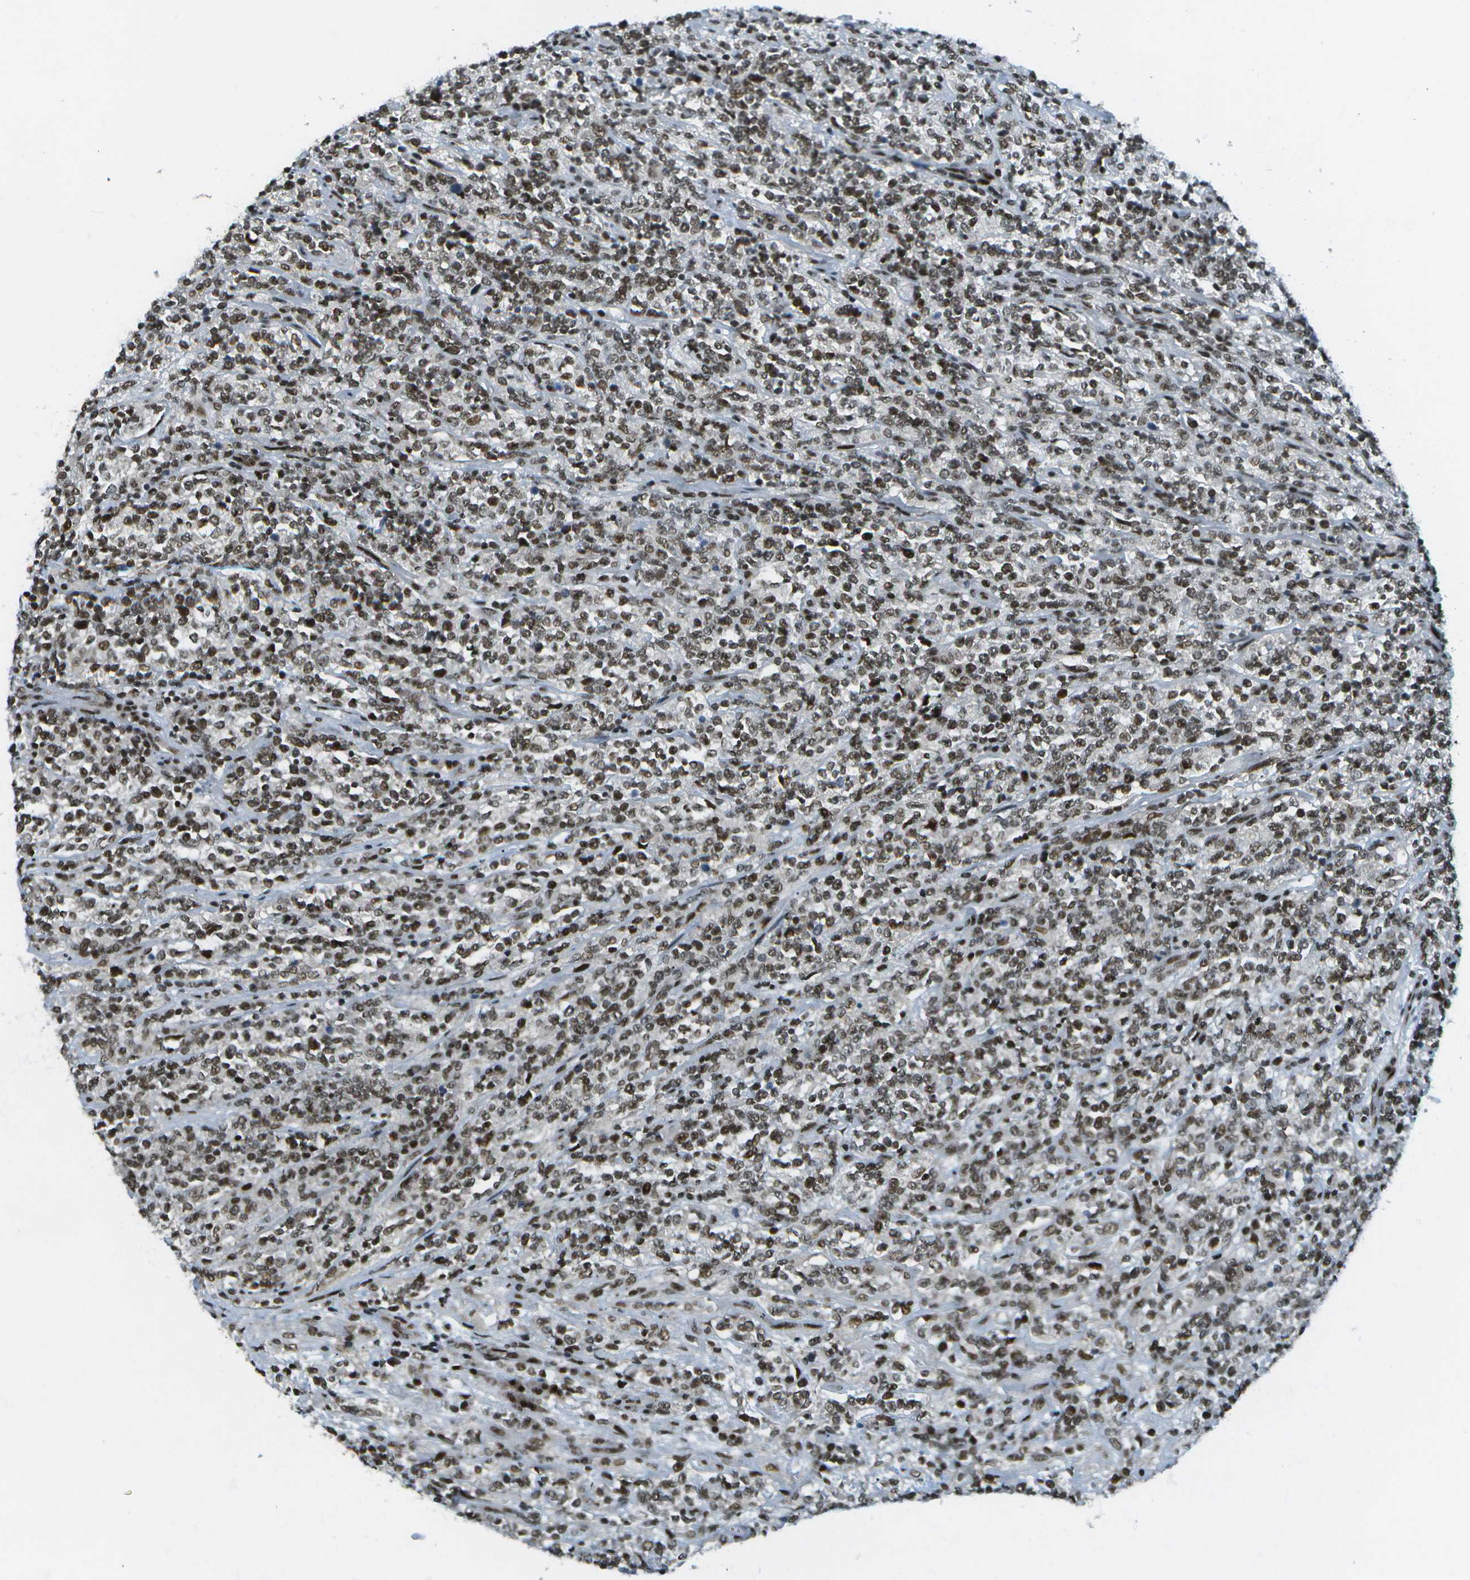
{"staining": {"intensity": "moderate", "quantity": ">75%", "location": "nuclear"}, "tissue": "lymphoma", "cell_type": "Tumor cells", "image_type": "cancer", "snomed": [{"axis": "morphology", "description": "Malignant lymphoma, non-Hodgkin's type, High grade"}, {"axis": "topography", "description": "Soft tissue"}], "caption": "A medium amount of moderate nuclear staining is present in about >75% of tumor cells in high-grade malignant lymphoma, non-Hodgkin's type tissue.", "gene": "IRF7", "patient": {"sex": "male", "age": 18}}